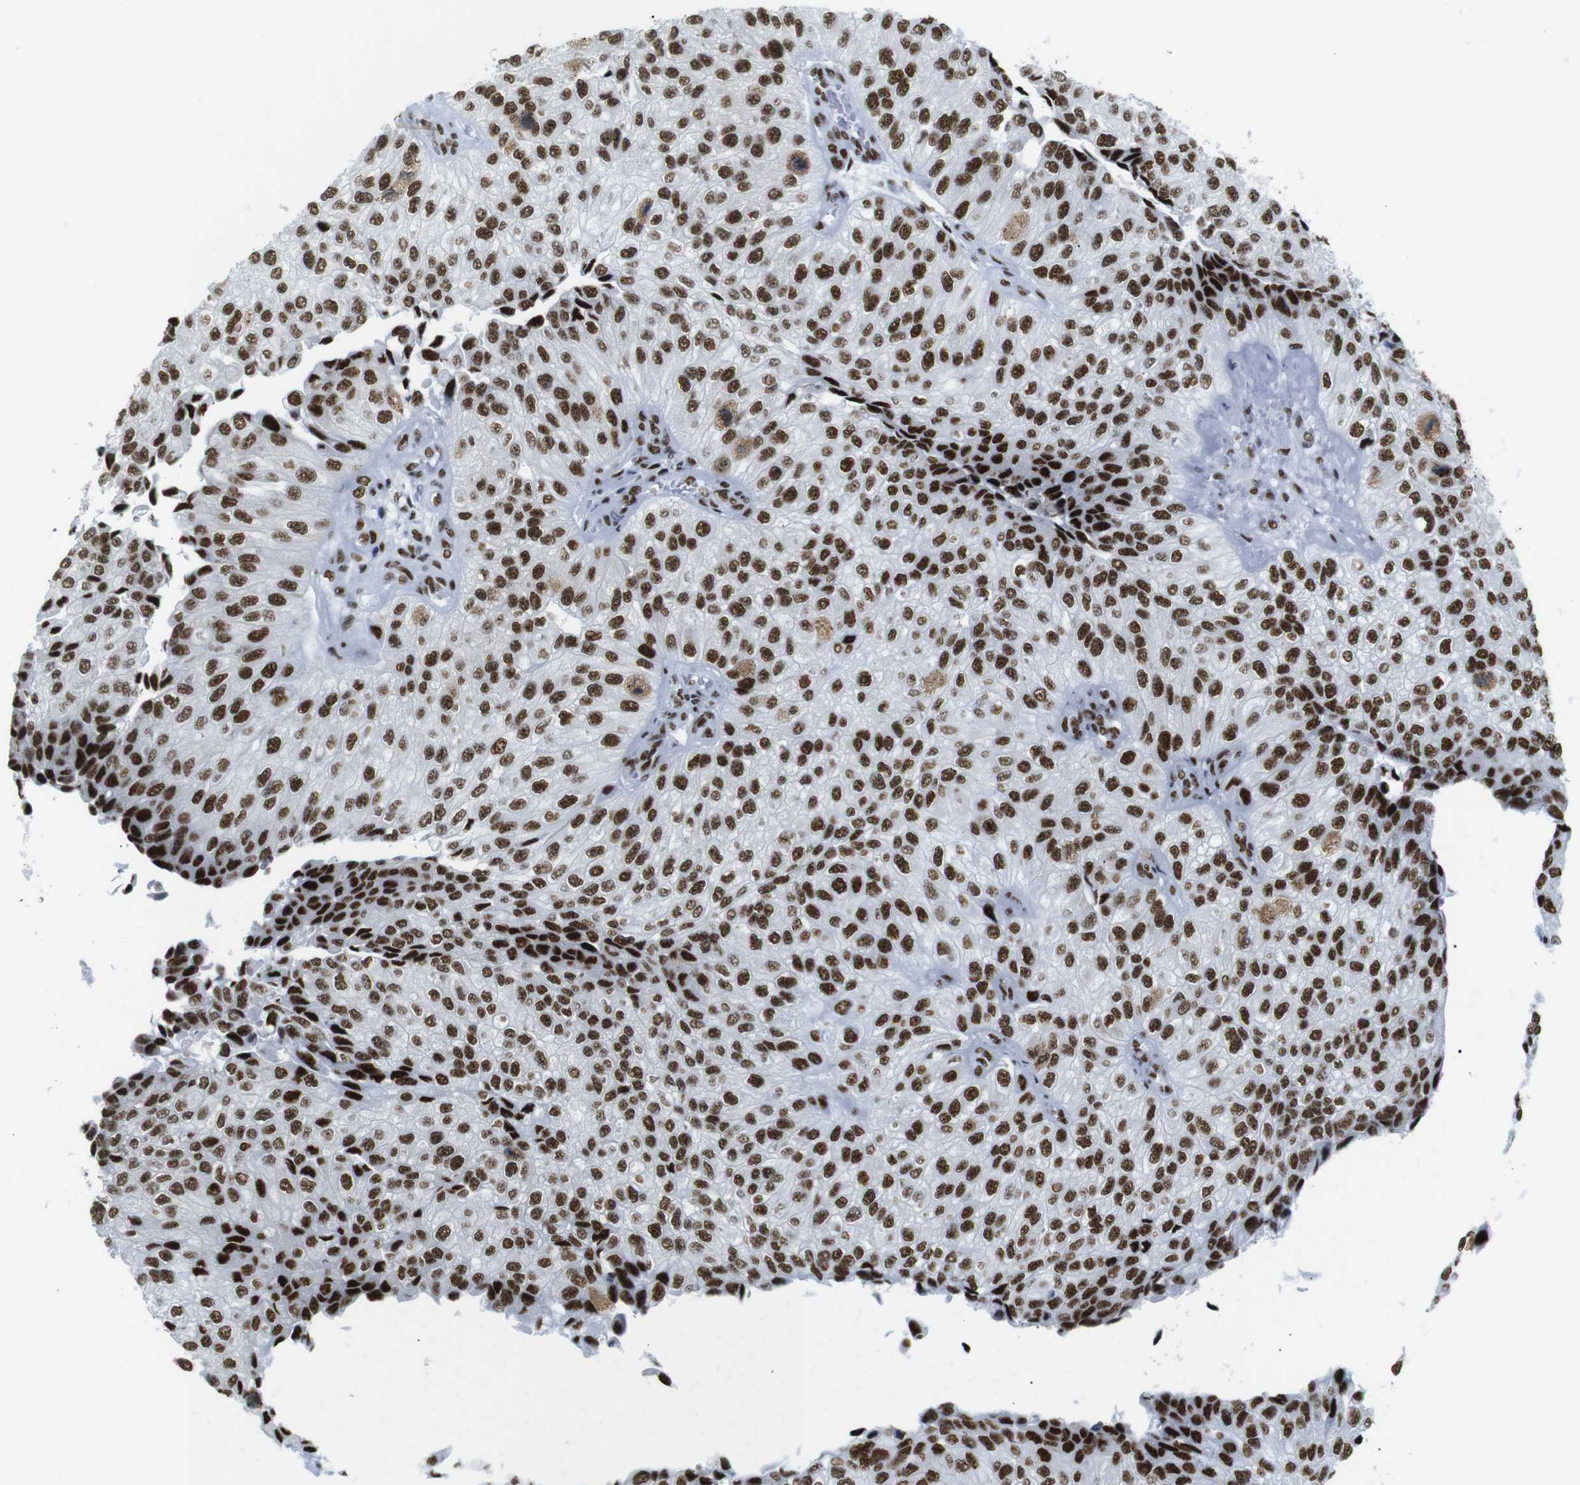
{"staining": {"intensity": "strong", "quantity": ">75%", "location": "nuclear"}, "tissue": "urothelial cancer", "cell_type": "Tumor cells", "image_type": "cancer", "snomed": [{"axis": "morphology", "description": "Urothelial carcinoma, High grade"}, {"axis": "topography", "description": "Kidney"}, {"axis": "topography", "description": "Urinary bladder"}], "caption": "Urothelial carcinoma (high-grade) was stained to show a protein in brown. There is high levels of strong nuclear positivity in approximately >75% of tumor cells. (DAB (3,3'-diaminobenzidine) = brown stain, brightfield microscopy at high magnification).", "gene": "TRA2B", "patient": {"sex": "male", "age": 77}}